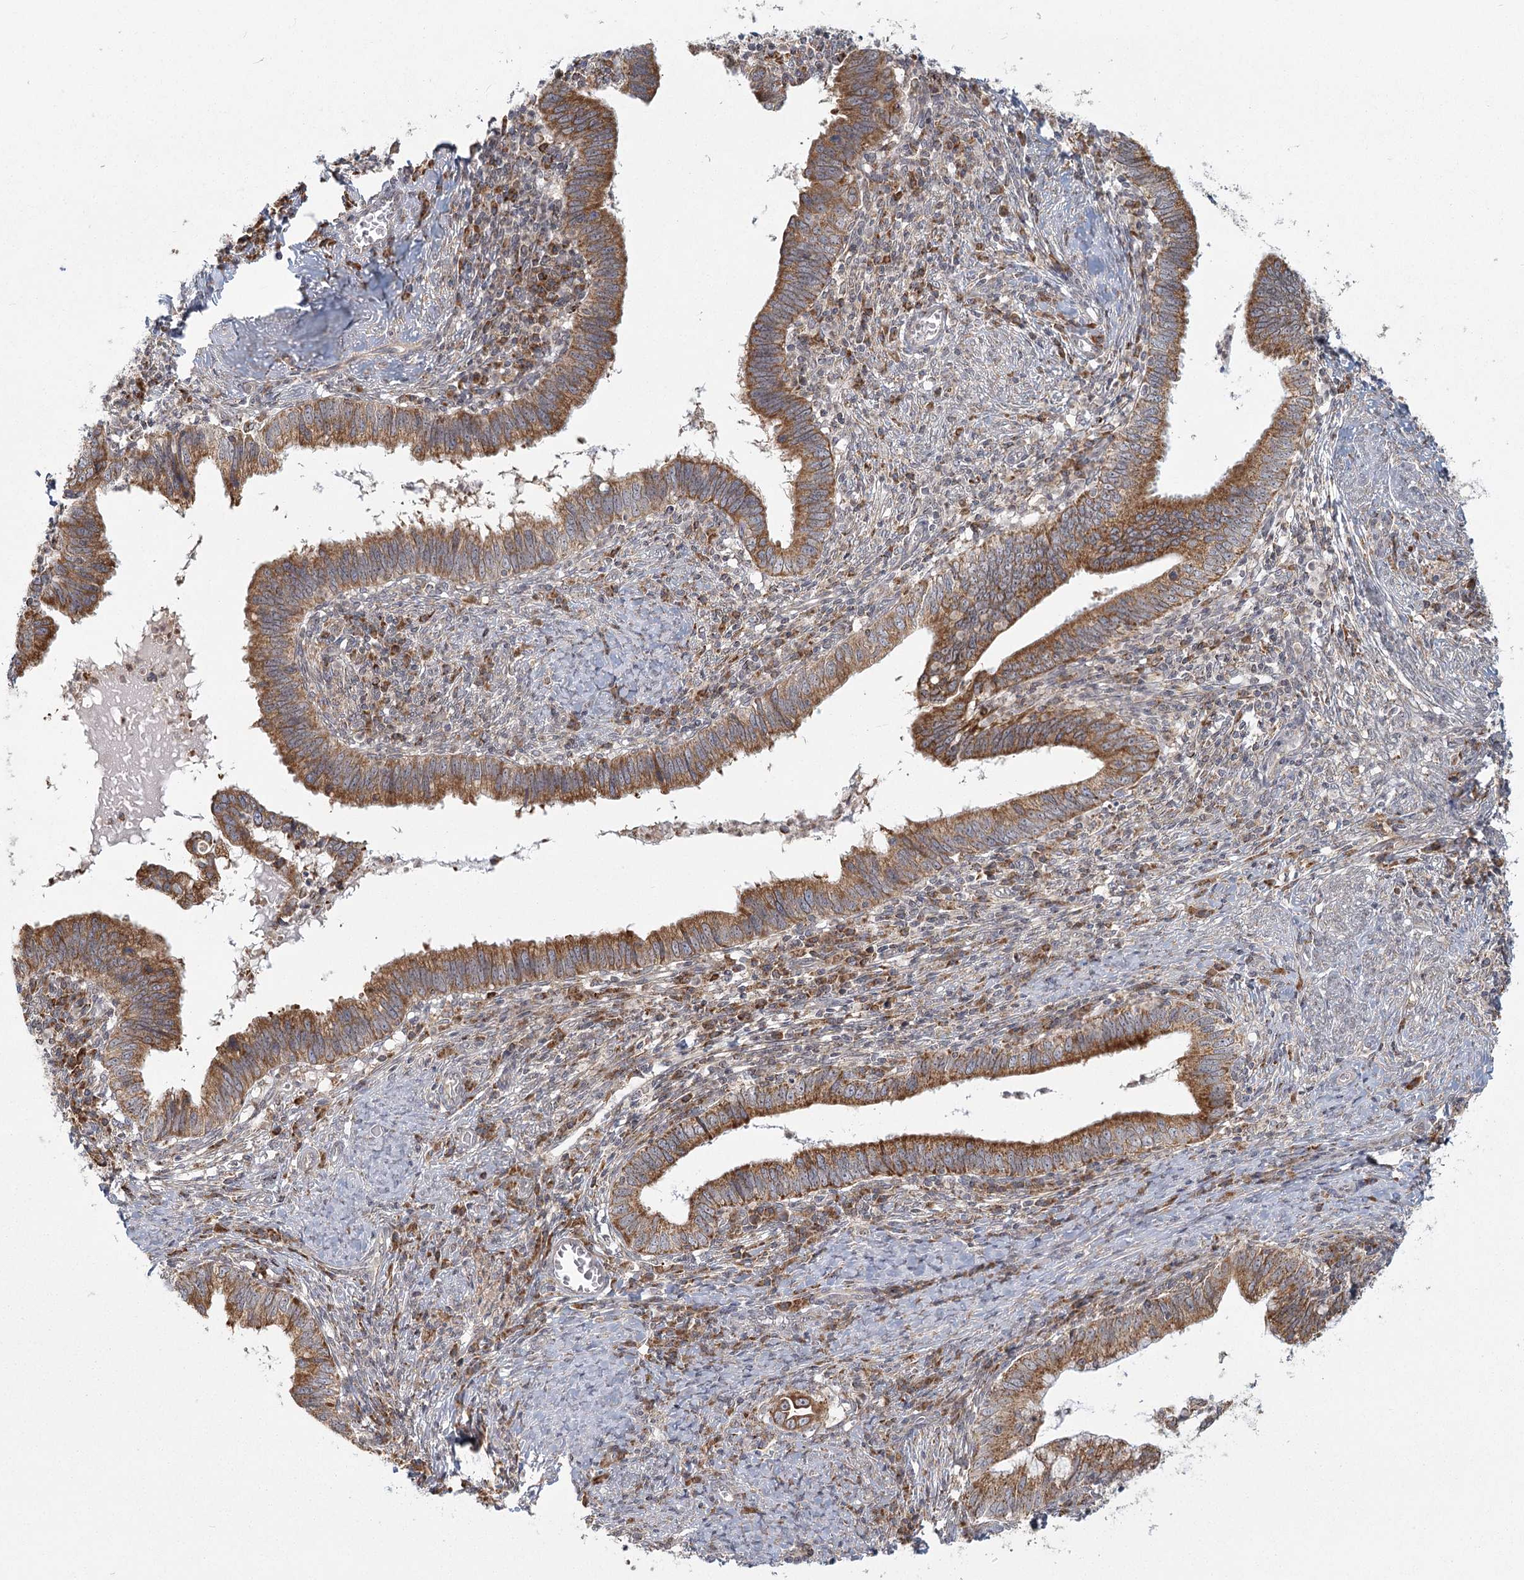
{"staining": {"intensity": "moderate", "quantity": ">75%", "location": "cytoplasmic/membranous"}, "tissue": "cervical cancer", "cell_type": "Tumor cells", "image_type": "cancer", "snomed": [{"axis": "morphology", "description": "Adenocarcinoma, NOS"}, {"axis": "topography", "description": "Cervix"}], "caption": "Adenocarcinoma (cervical) stained for a protein (brown) demonstrates moderate cytoplasmic/membranous positive staining in about >75% of tumor cells.", "gene": "LACTB", "patient": {"sex": "female", "age": 36}}